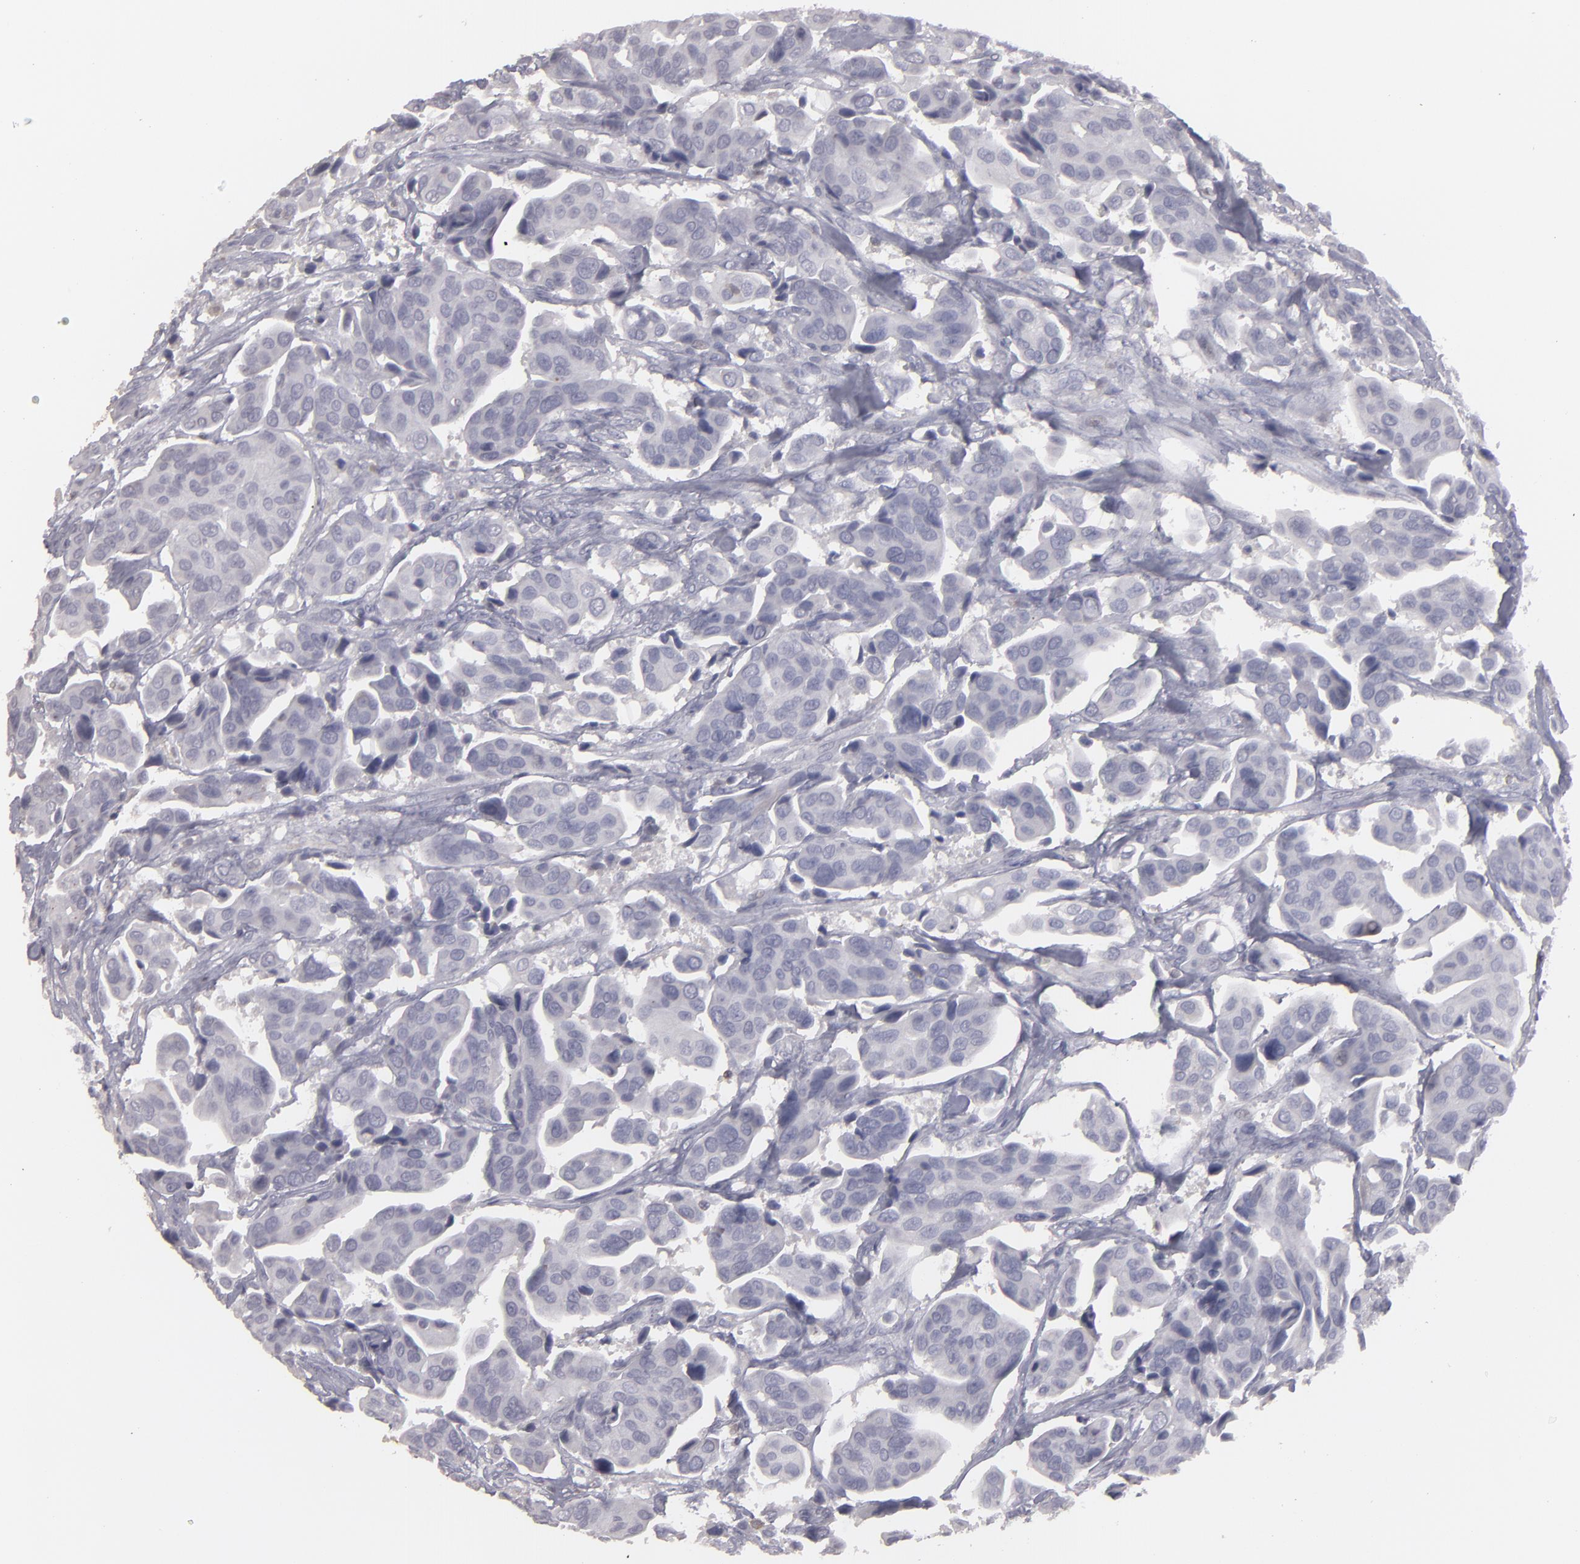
{"staining": {"intensity": "negative", "quantity": "none", "location": "none"}, "tissue": "urothelial cancer", "cell_type": "Tumor cells", "image_type": "cancer", "snomed": [{"axis": "morphology", "description": "Adenocarcinoma, NOS"}, {"axis": "topography", "description": "Urinary bladder"}], "caption": "IHC of human urothelial cancer shows no positivity in tumor cells. (Brightfield microscopy of DAB (3,3'-diaminobenzidine) immunohistochemistry at high magnification).", "gene": "SEMA3G", "patient": {"sex": "male", "age": 61}}